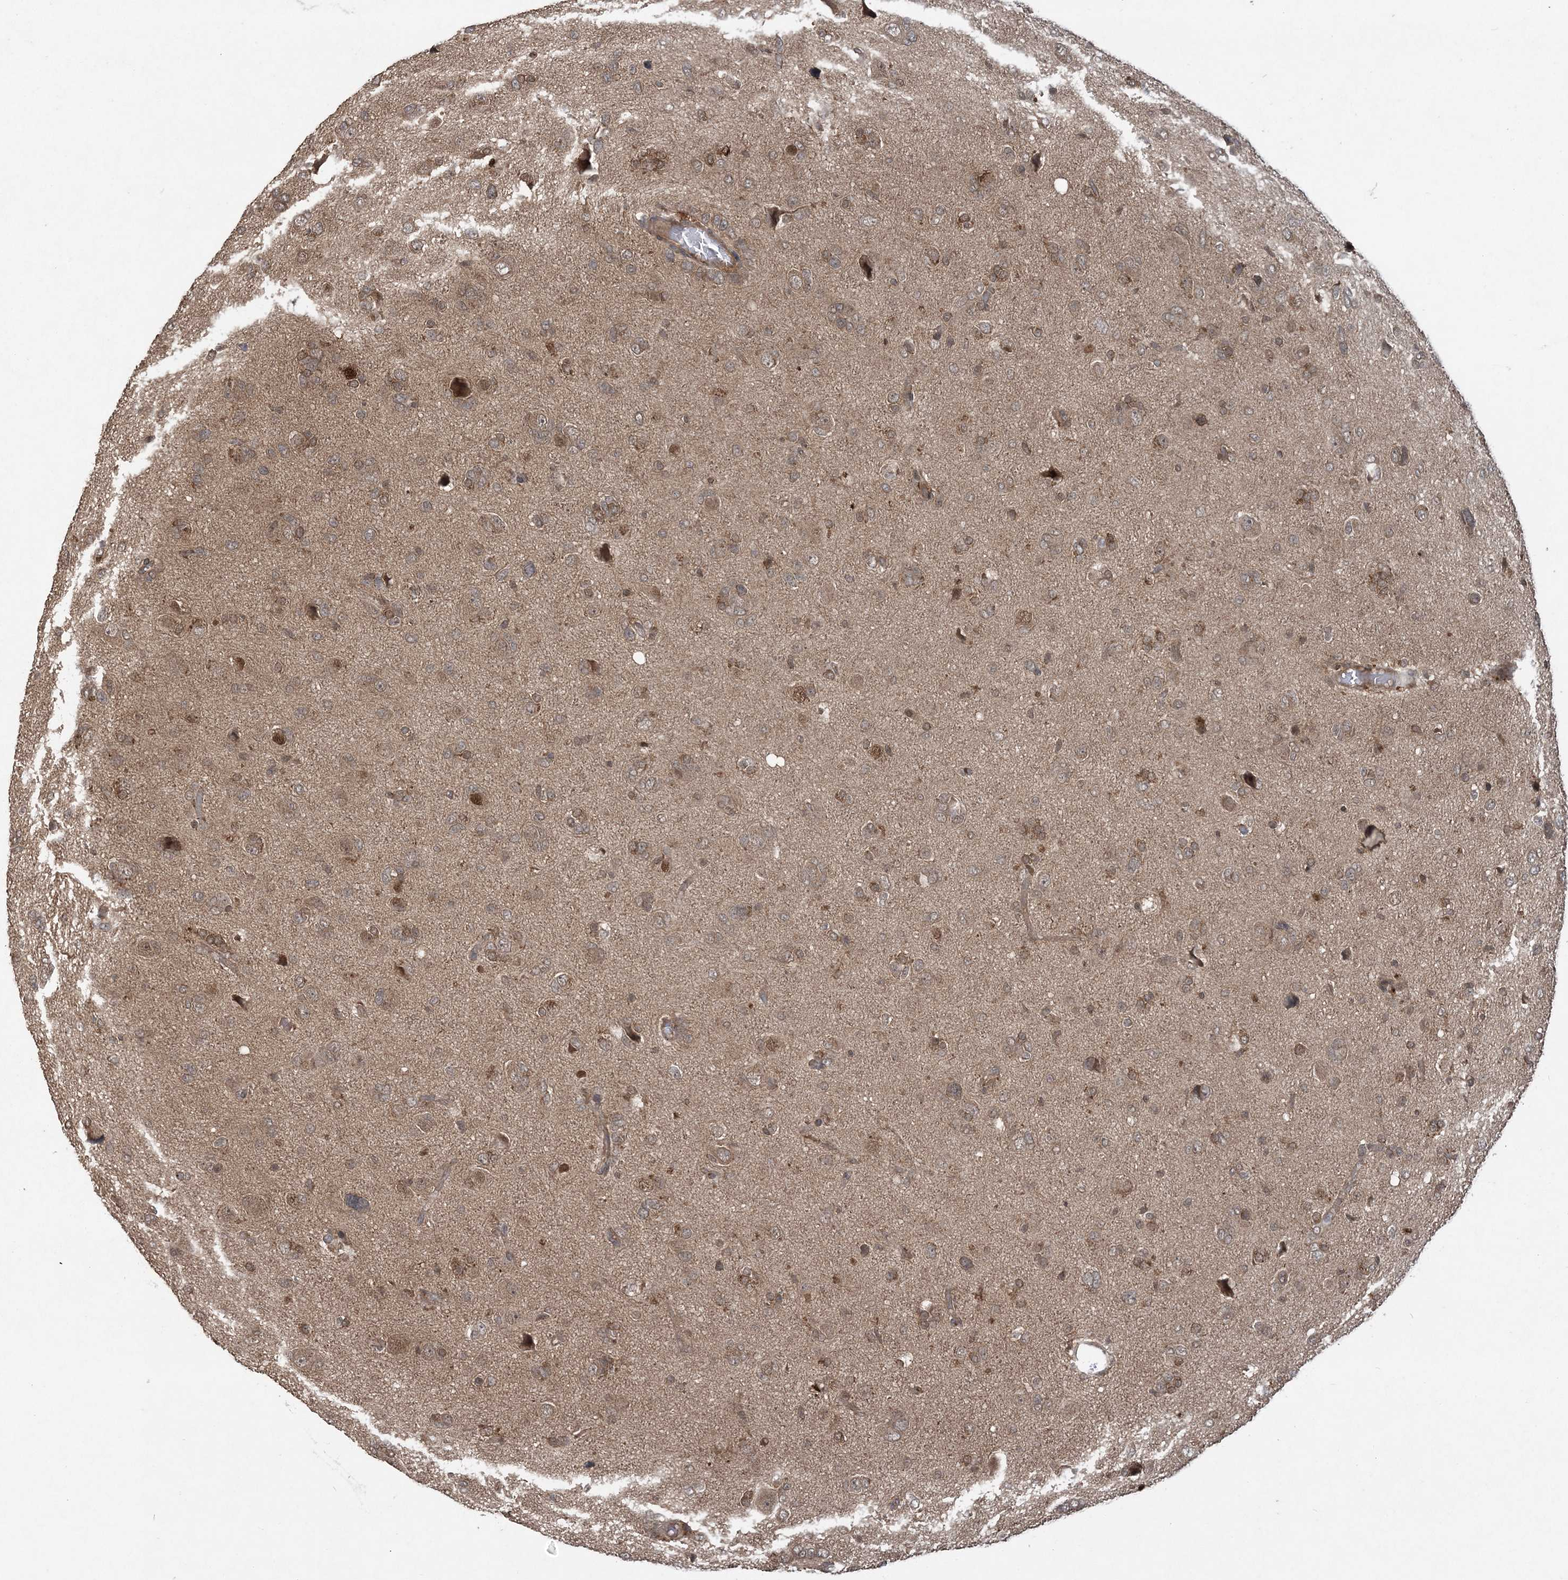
{"staining": {"intensity": "moderate", "quantity": "<25%", "location": "cytoplasmic/membranous,nuclear"}, "tissue": "glioma", "cell_type": "Tumor cells", "image_type": "cancer", "snomed": [{"axis": "morphology", "description": "Glioma, malignant, High grade"}, {"axis": "topography", "description": "Brain"}], "caption": "Protein expression analysis of malignant glioma (high-grade) shows moderate cytoplasmic/membranous and nuclear expression in about <25% of tumor cells.", "gene": "LACC1", "patient": {"sex": "female", "age": 59}}